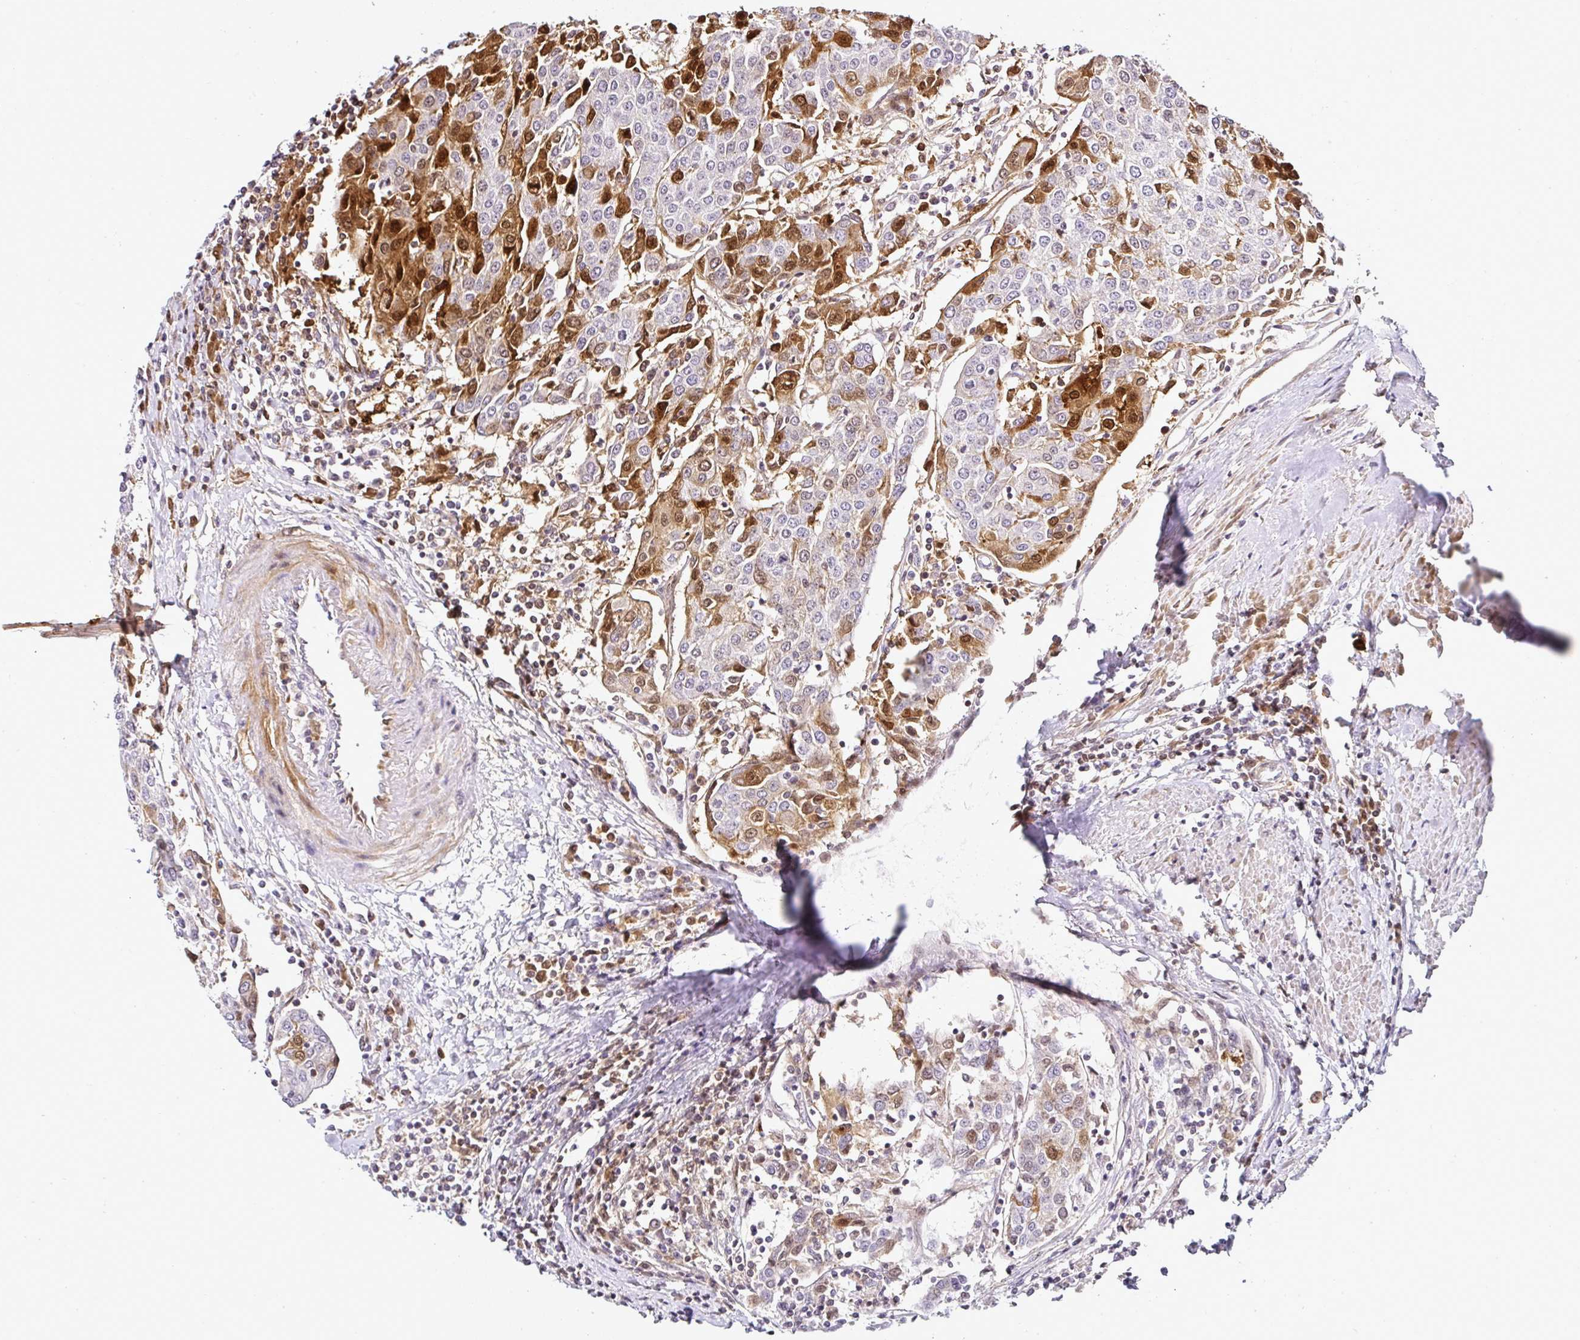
{"staining": {"intensity": "strong", "quantity": "25%-75%", "location": "cytoplasmic/membranous,nuclear"}, "tissue": "urothelial cancer", "cell_type": "Tumor cells", "image_type": "cancer", "snomed": [{"axis": "morphology", "description": "Urothelial carcinoma, High grade"}, {"axis": "topography", "description": "Urinary bladder"}], "caption": "This photomicrograph displays urothelial carcinoma (high-grade) stained with immunohistochemistry to label a protein in brown. The cytoplasmic/membranous and nuclear of tumor cells show strong positivity for the protein. Nuclei are counter-stained blue.", "gene": "SERPINB3", "patient": {"sex": "female", "age": 85}}